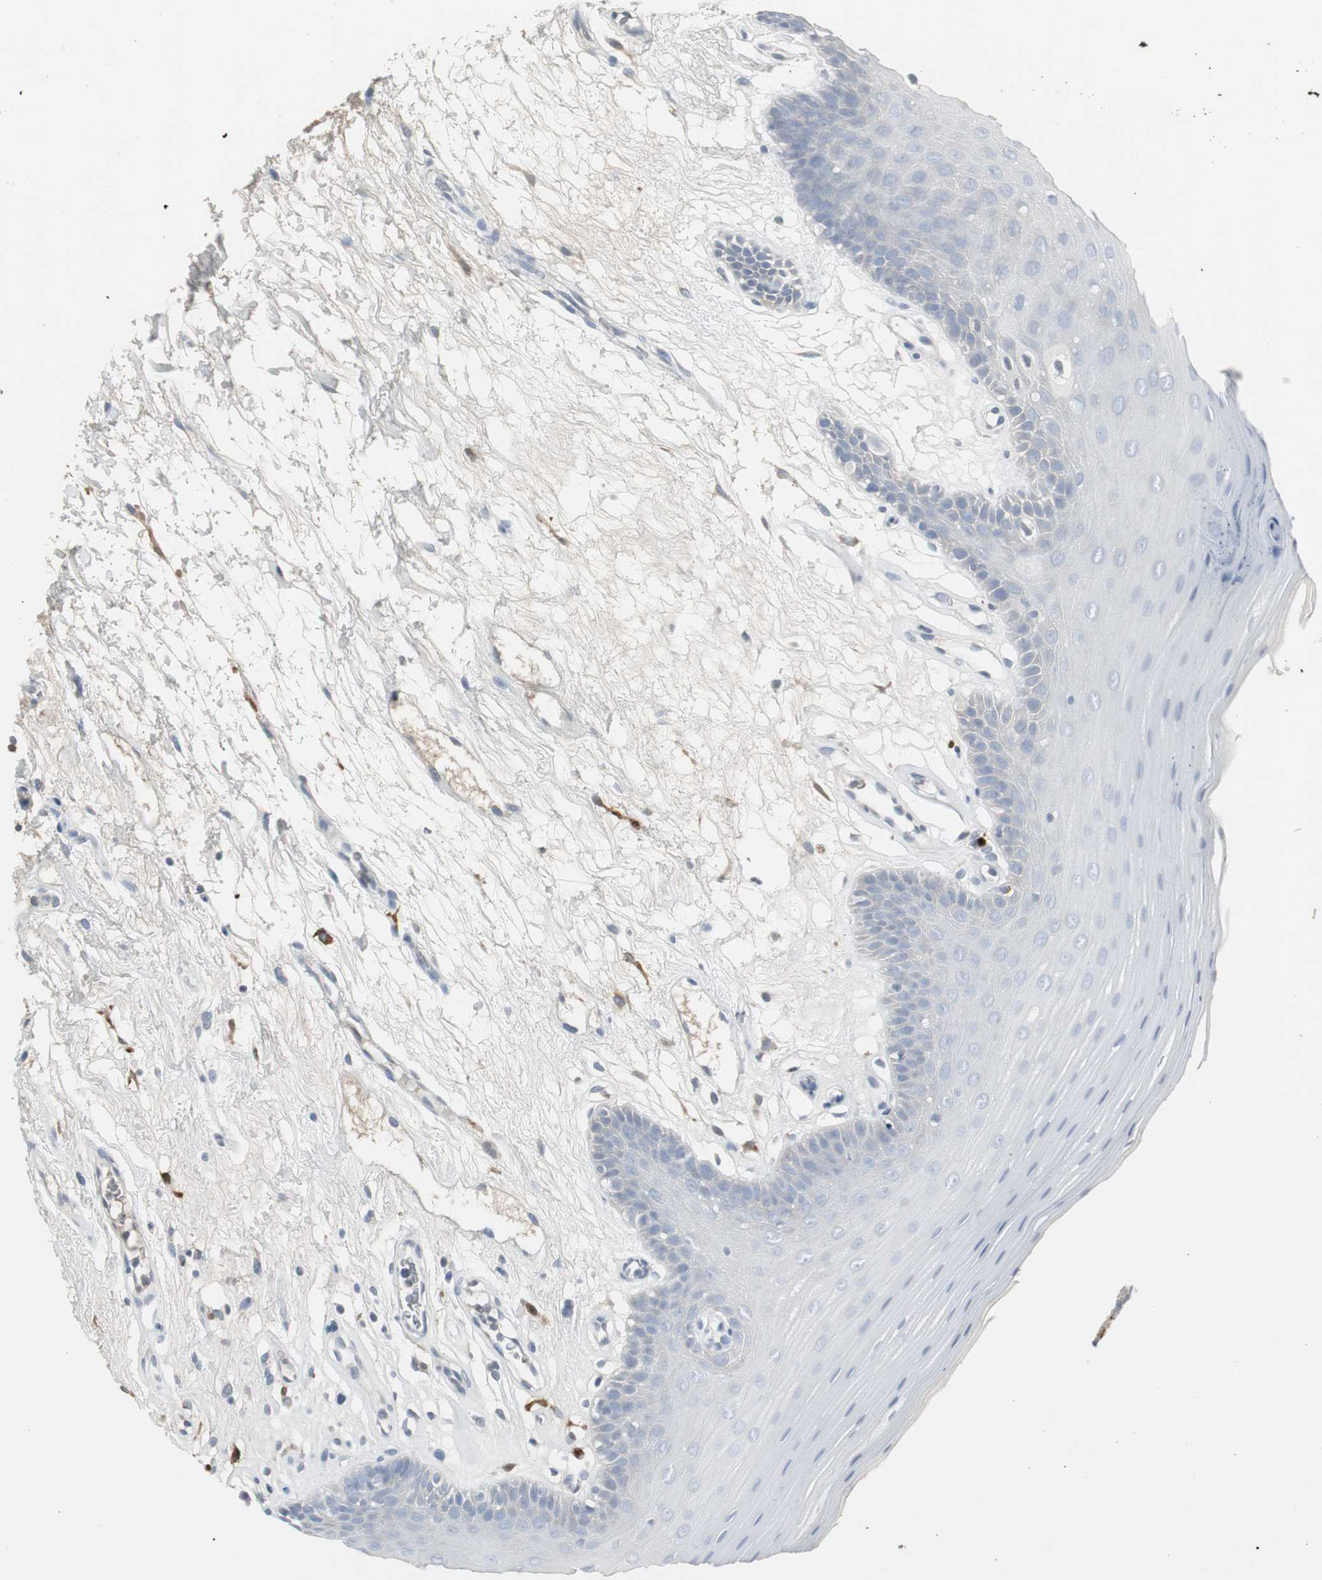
{"staining": {"intensity": "negative", "quantity": "none", "location": "none"}, "tissue": "oral mucosa", "cell_type": "Squamous epithelial cells", "image_type": "normal", "snomed": [{"axis": "morphology", "description": "Normal tissue, NOS"}, {"axis": "morphology", "description": "Squamous cell carcinoma, NOS"}, {"axis": "topography", "description": "Skeletal muscle"}, {"axis": "topography", "description": "Oral tissue"}, {"axis": "topography", "description": "Head-Neck"}], "caption": "Squamous epithelial cells are negative for brown protein staining in normal oral mucosa.", "gene": "PI15", "patient": {"sex": "male", "age": 71}}